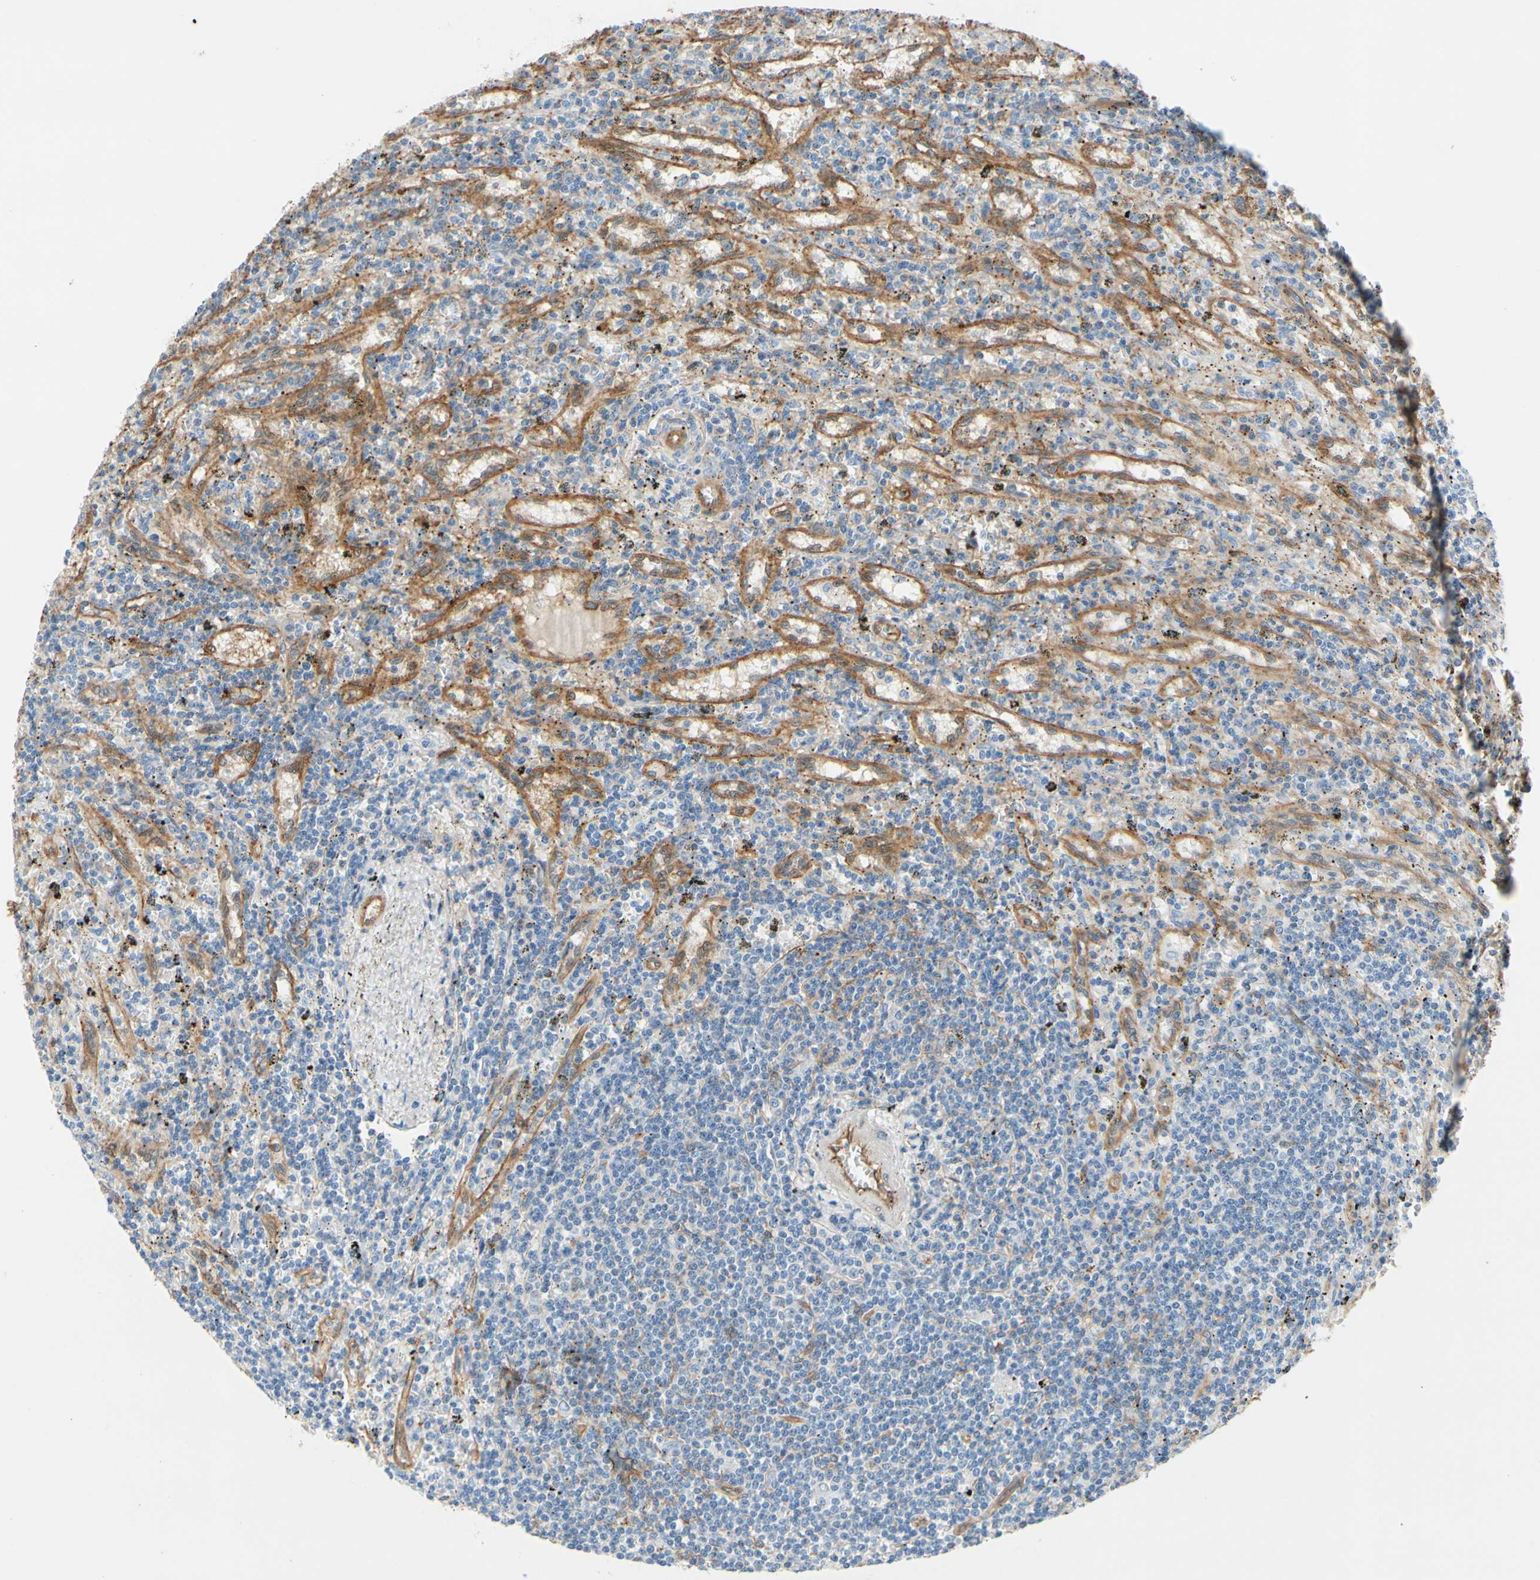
{"staining": {"intensity": "negative", "quantity": "none", "location": "none"}, "tissue": "lymphoma", "cell_type": "Tumor cells", "image_type": "cancer", "snomed": [{"axis": "morphology", "description": "Malignant lymphoma, non-Hodgkin's type, Low grade"}, {"axis": "topography", "description": "Spleen"}], "caption": "This is an immunohistochemistry (IHC) image of human malignant lymphoma, non-Hodgkin's type (low-grade). There is no positivity in tumor cells.", "gene": "CTTNBP2", "patient": {"sex": "male", "age": 76}}